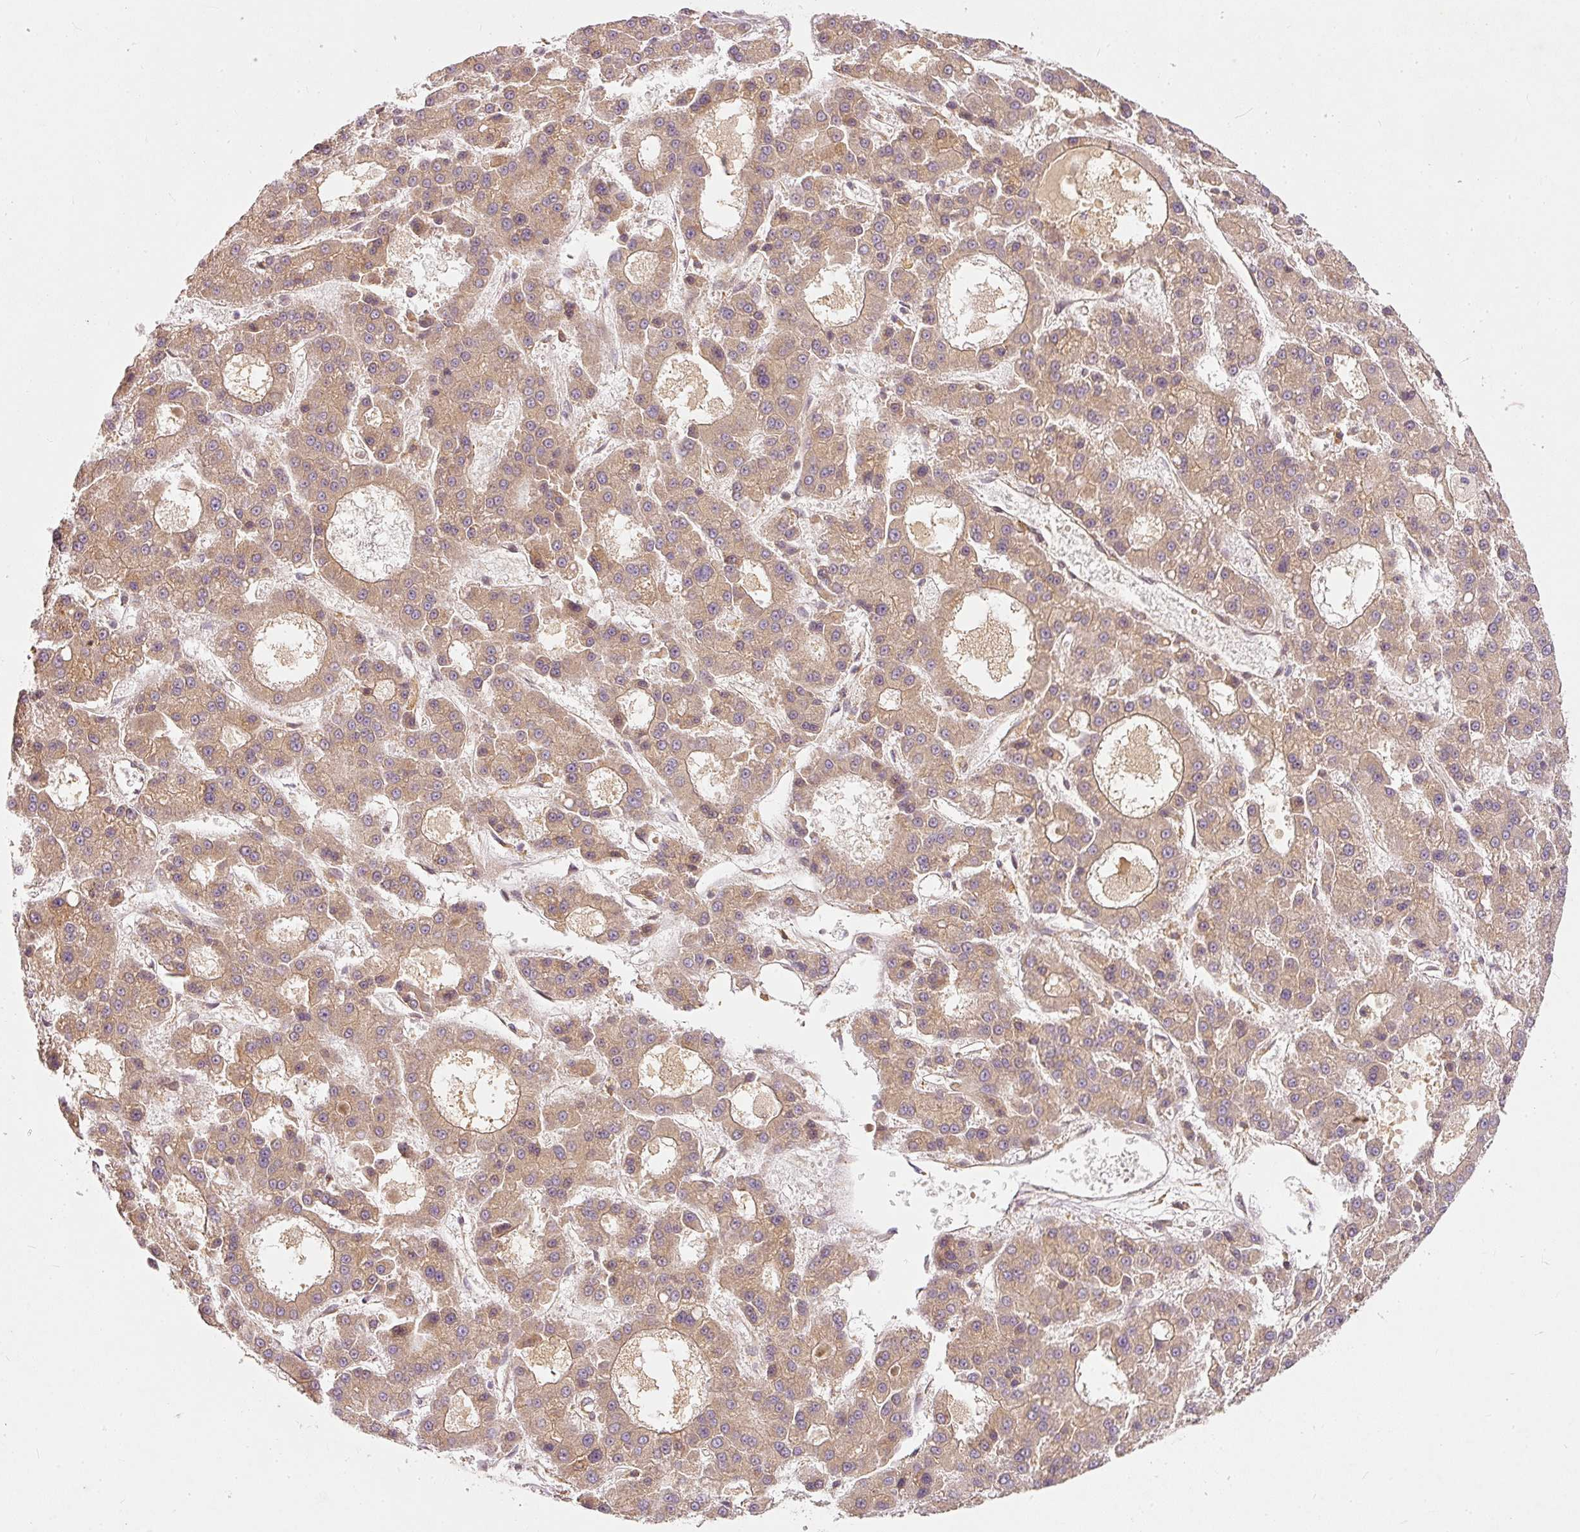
{"staining": {"intensity": "weak", "quantity": "25%-75%", "location": "cytoplasmic/membranous"}, "tissue": "liver cancer", "cell_type": "Tumor cells", "image_type": "cancer", "snomed": [{"axis": "morphology", "description": "Carcinoma, Hepatocellular, NOS"}, {"axis": "topography", "description": "Liver"}], "caption": "Immunohistochemical staining of human hepatocellular carcinoma (liver) demonstrates weak cytoplasmic/membranous protein positivity in about 25%-75% of tumor cells. The protein is stained brown, and the nuclei are stained in blue (DAB (3,3'-diaminobenzidine) IHC with brightfield microscopy, high magnification).", "gene": "ZNF580", "patient": {"sex": "male", "age": 70}}